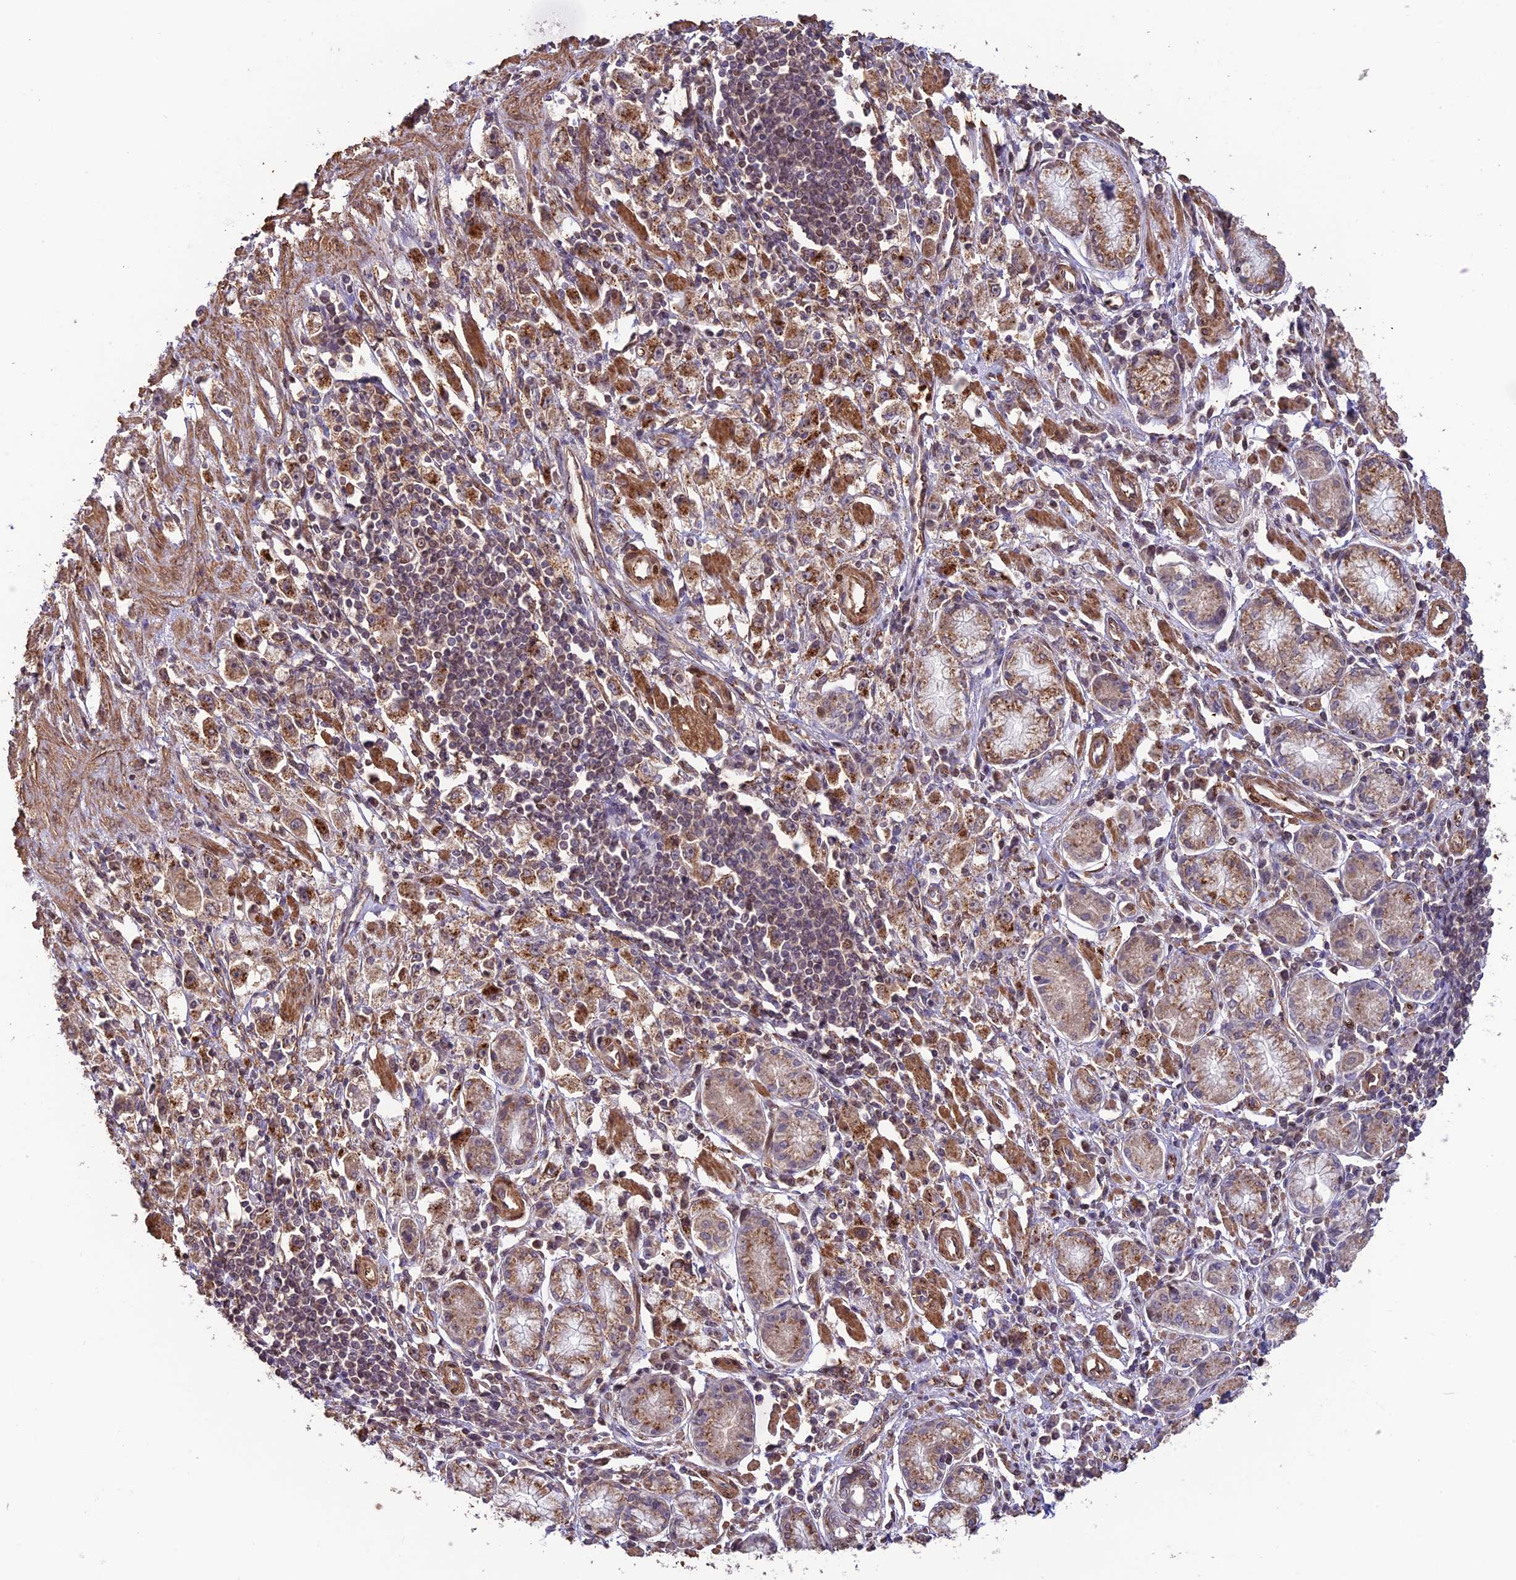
{"staining": {"intensity": "moderate", "quantity": ">75%", "location": "cytoplasmic/membranous,nuclear"}, "tissue": "stomach cancer", "cell_type": "Tumor cells", "image_type": "cancer", "snomed": [{"axis": "morphology", "description": "Adenocarcinoma, NOS"}, {"axis": "topography", "description": "Stomach"}], "caption": "Immunohistochemical staining of stomach adenocarcinoma shows moderate cytoplasmic/membranous and nuclear protein positivity in about >75% of tumor cells.", "gene": "CABIN1", "patient": {"sex": "female", "age": 59}}